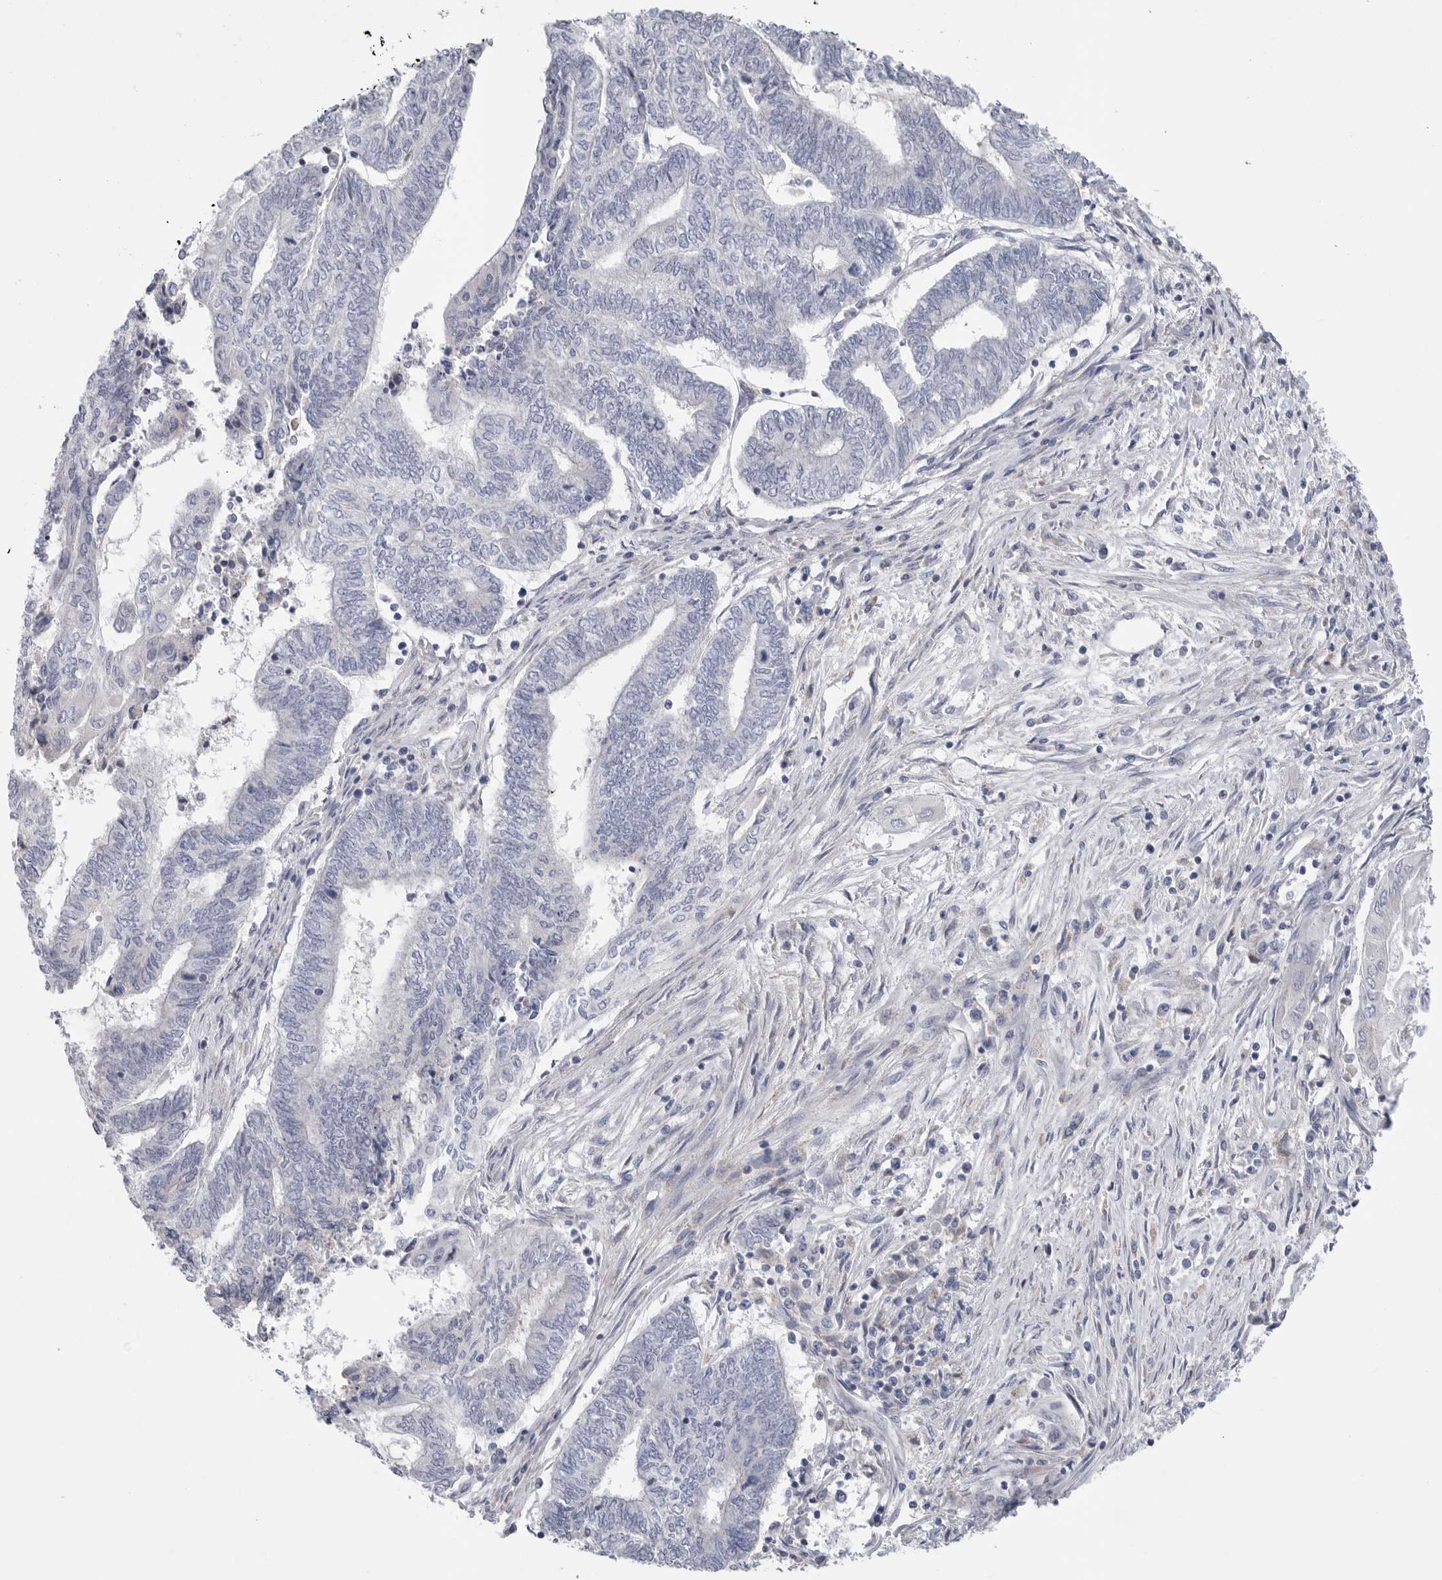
{"staining": {"intensity": "negative", "quantity": "none", "location": "none"}, "tissue": "endometrial cancer", "cell_type": "Tumor cells", "image_type": "cancer", "snomed": [{"axis": "morphology", "description": "Adenocarcinoma, NOS"}, {"axis": "topography", "description": "Uterus"}, {"axis": "topography", "description": "Endometrium"}], "caption": "Adenocarcinoma (endometrial) was stained to show a protein in brown. There is no significant positivity in tumor cells. (Stains: DAB immunohistochemistry (IHC) with hematoxylin counter stain, Microscopy: brightfield microscopy at high magnification).", "gene": "CAMK2B", "patient": {"sex": "female", "age": 70}}